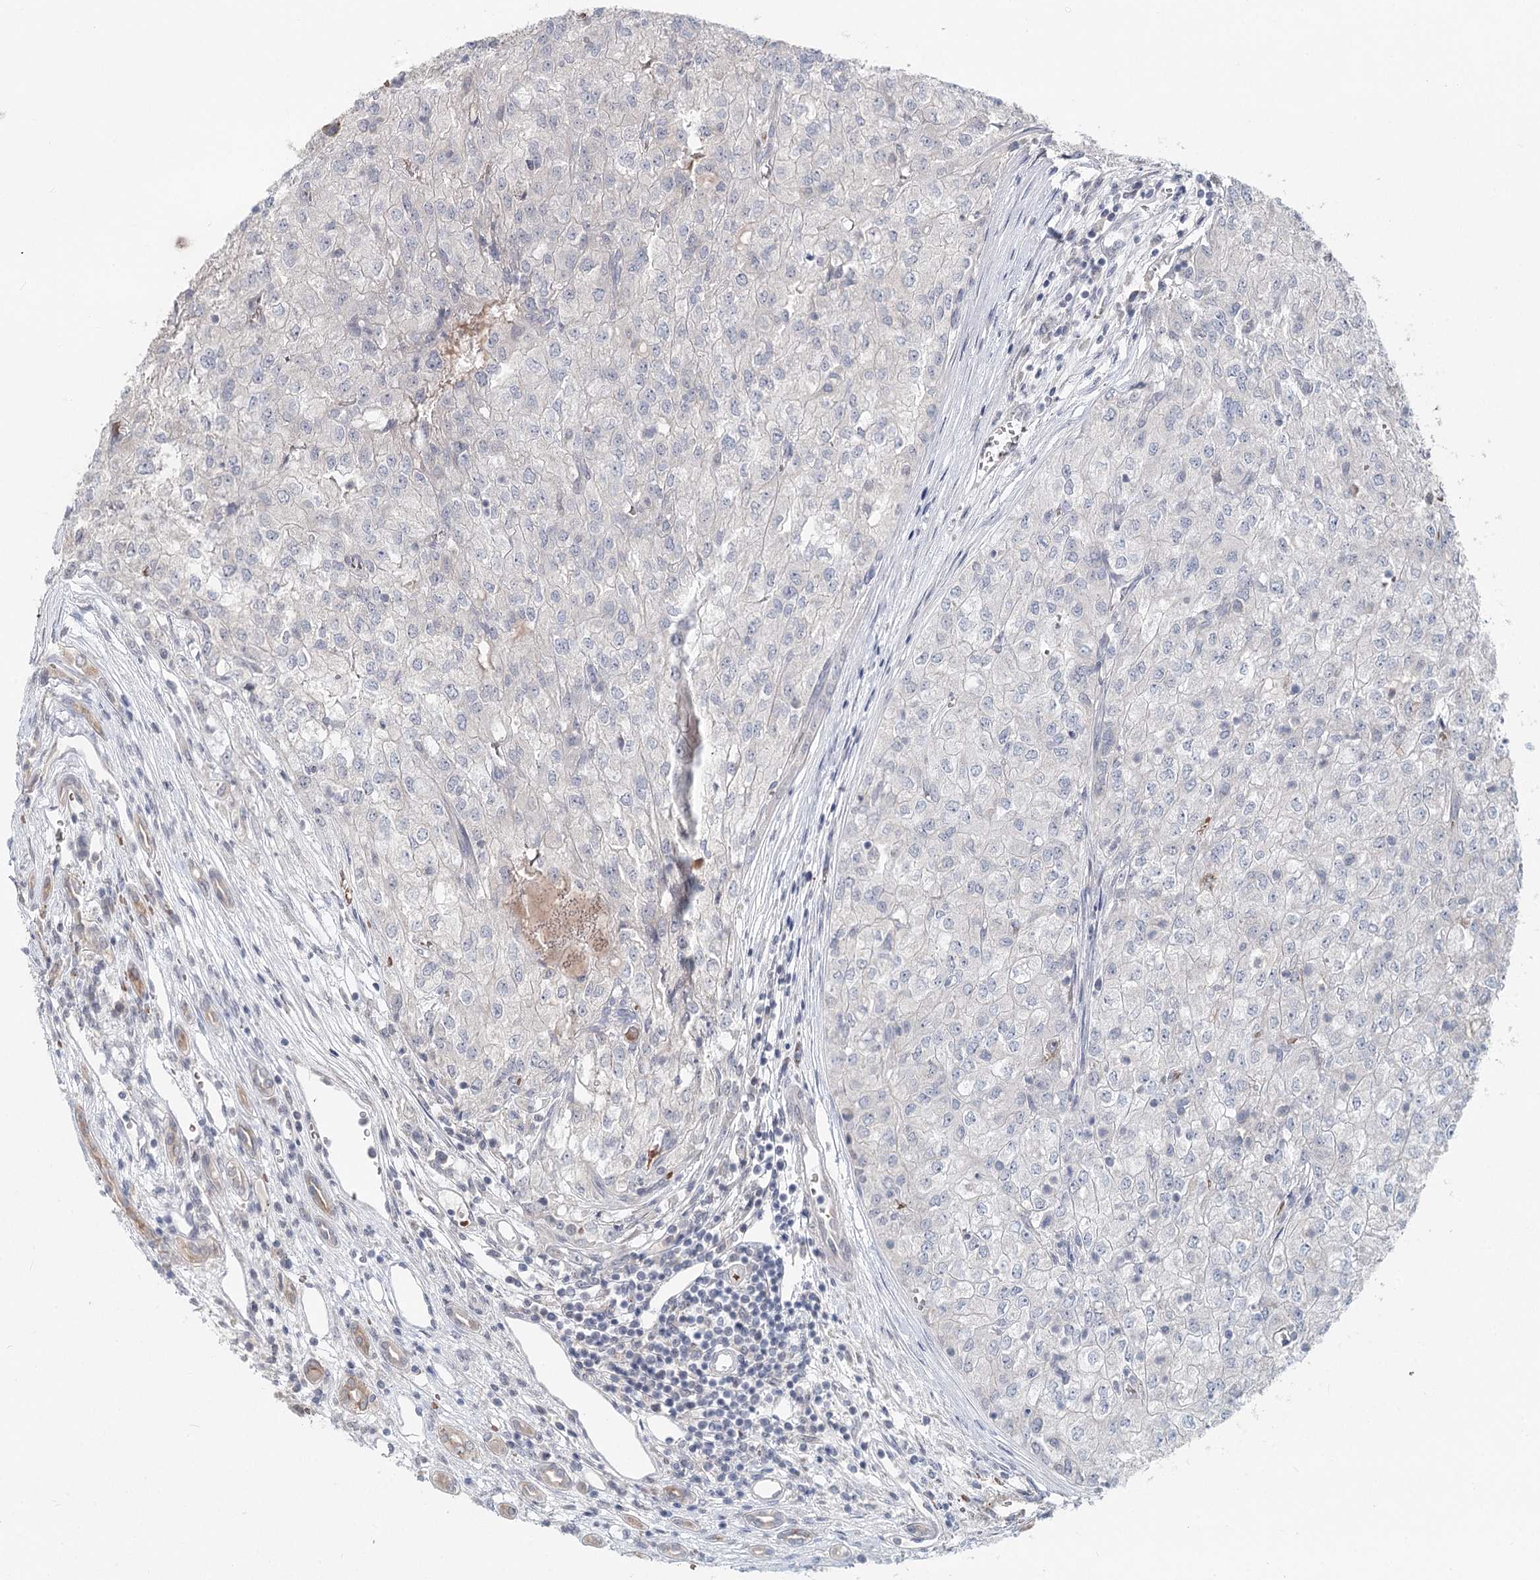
{"staining": {"intensity": "negative", "quantity": "none", "location": "none"}, "tissue": "renal cancer", "cell_type": "Tumor cells", "image_type": "cancer", "snomed": [{"axis": "morphology", "description": "Adenocarcinoma, NOS"}, {"axis": "topography", "description": "Kidney"}], "caption": "This is an IHC histopathology image of human renal cancer. There is no expression in tumor cells.", "gene": "FBXO7", "patient": {"sex": "female", "age": 54}}